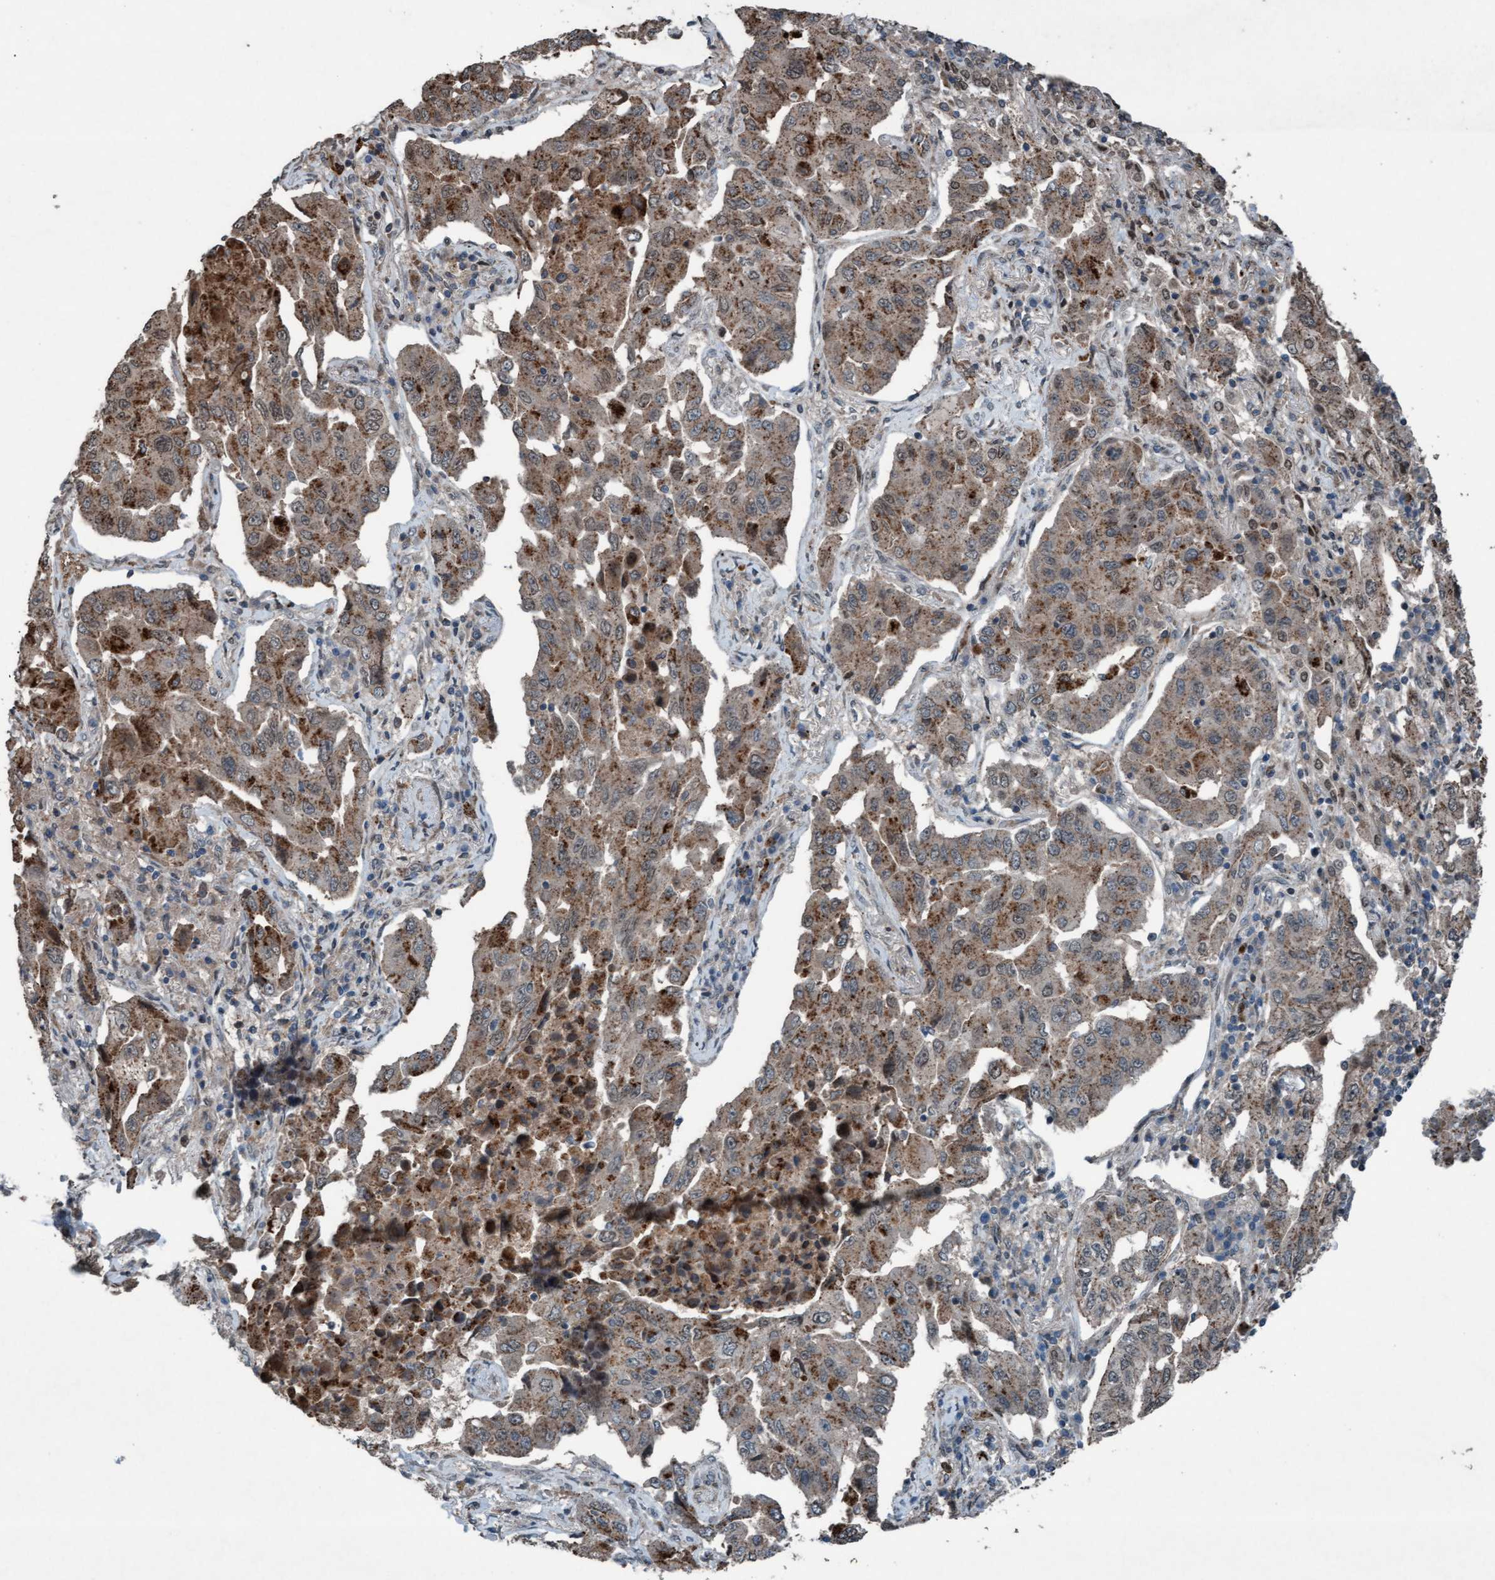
{"staining": {"intensity": "weak", "quantity": "25%-75%", "location": "cytoplasmic/membranous"}, "tissue": "lung cancer", "cell_type": "Tumor cells", "image_type": "cancer", "snomed": [{"axis": "morphology", "description": "Adenocarcinoma, NOS"}, {"axis": "topography", "description": "Lung"}], "caption": "Immunohistochemical staining of lung cancer exhibits weak cytoplasmic/membranous protein expression in approximately 25%-75% of tumor cells. Immunohistochemistry (ihc) stains the protein of interest in brown and the nuclei are stained blue.", "gene": "PLXNB2", "patient": {"sex": "female", "age": 65}}